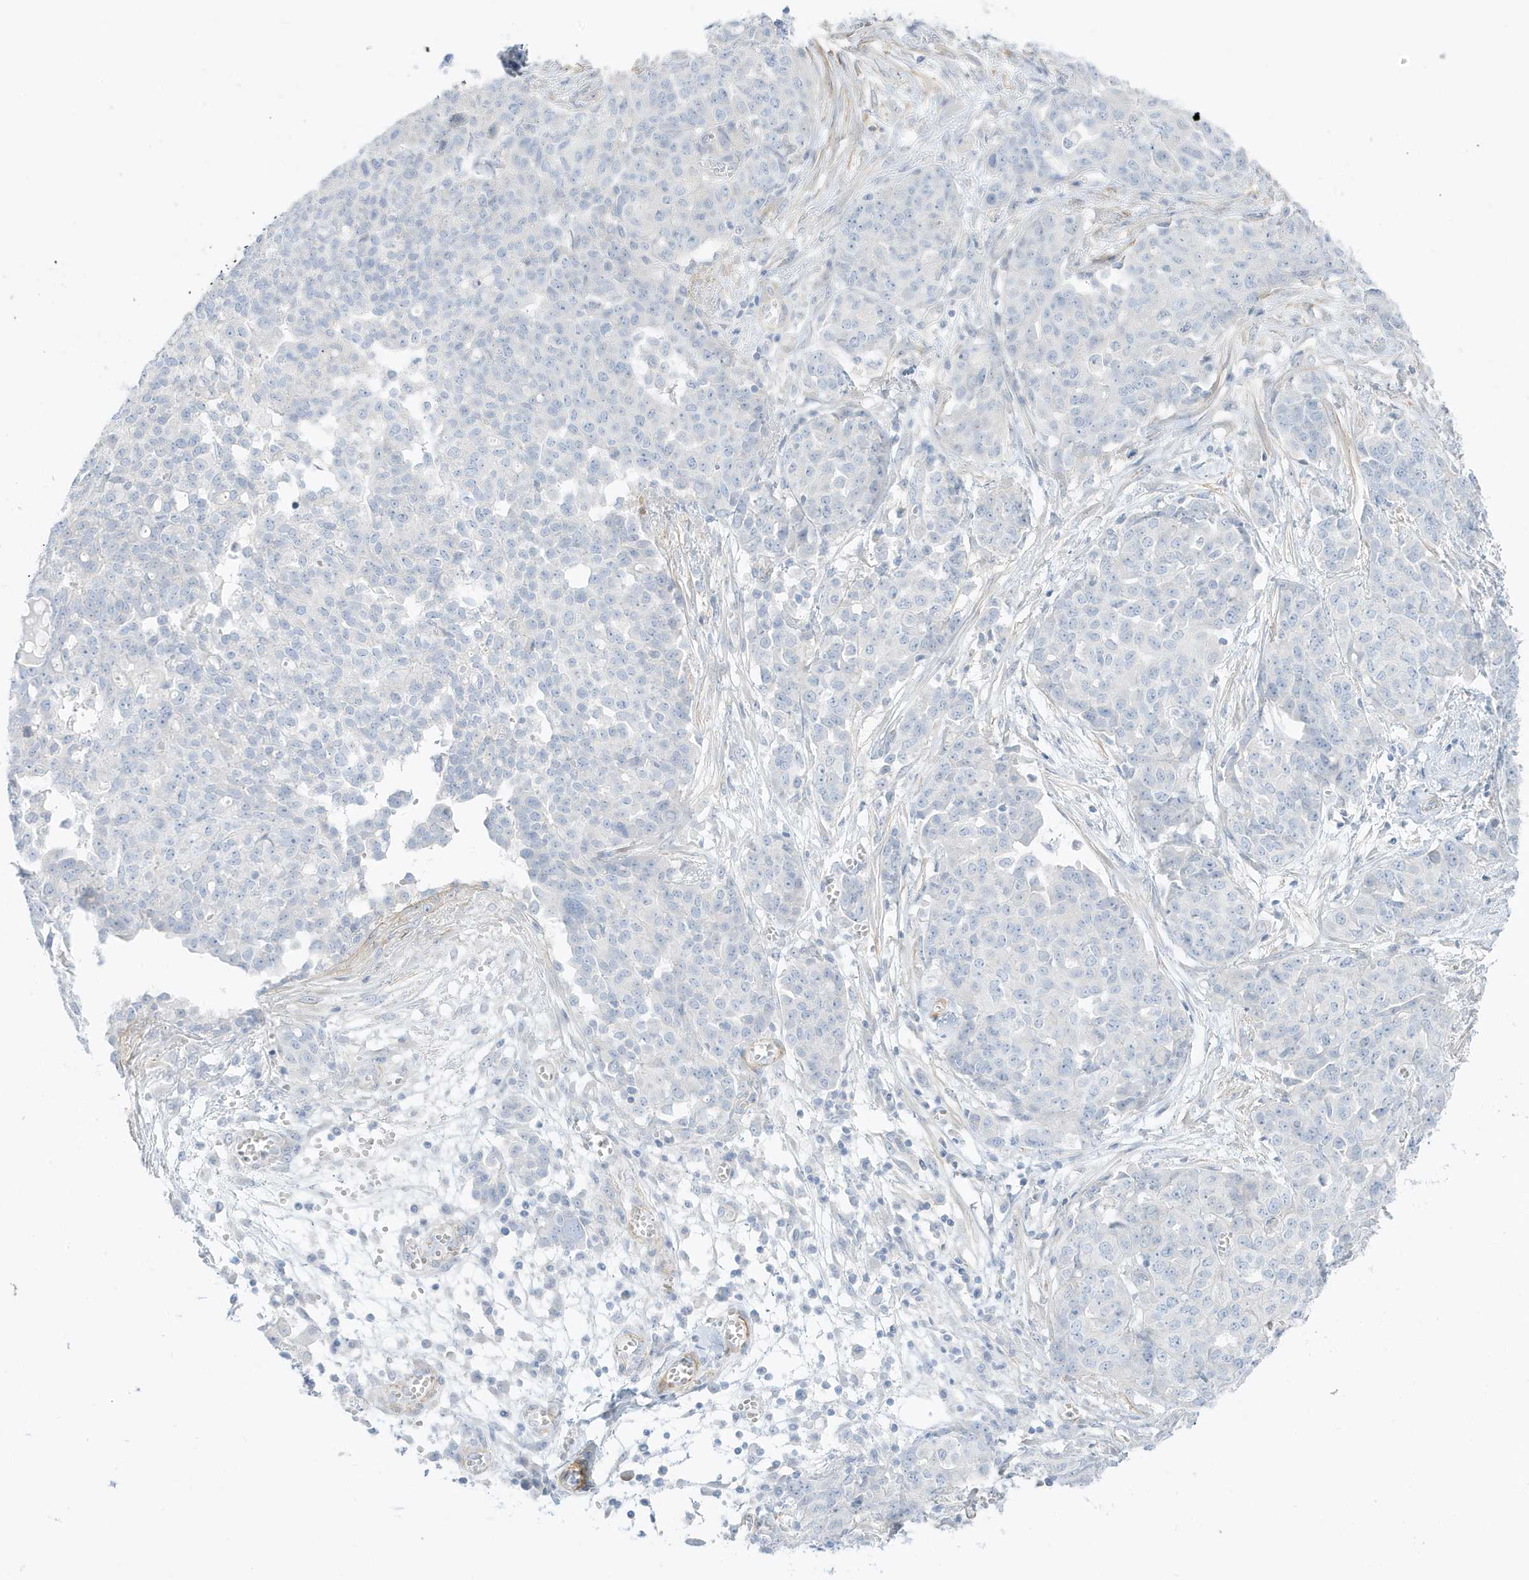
{"staining": {"intensity": "negative", "quantity": "none", "location": "none"}, "tissue": "ovarian cancer", "cell_type": "Tumor cells", "image_type": "cancer", "snomed": [{"axis": "morphology", "description": "Cystadenocarcinoma, serous, NOS"}, {"axis": "topography", "description": "Soft tissue"}, {"axis": "topography", "description": "Ovary"}], "caption": "Tumor cells show no significant staining in ovarian cancer. Nuclei are stained in blue.", "gene": "SLC22A13", "patient": {"sex": "female", "age": 57}}